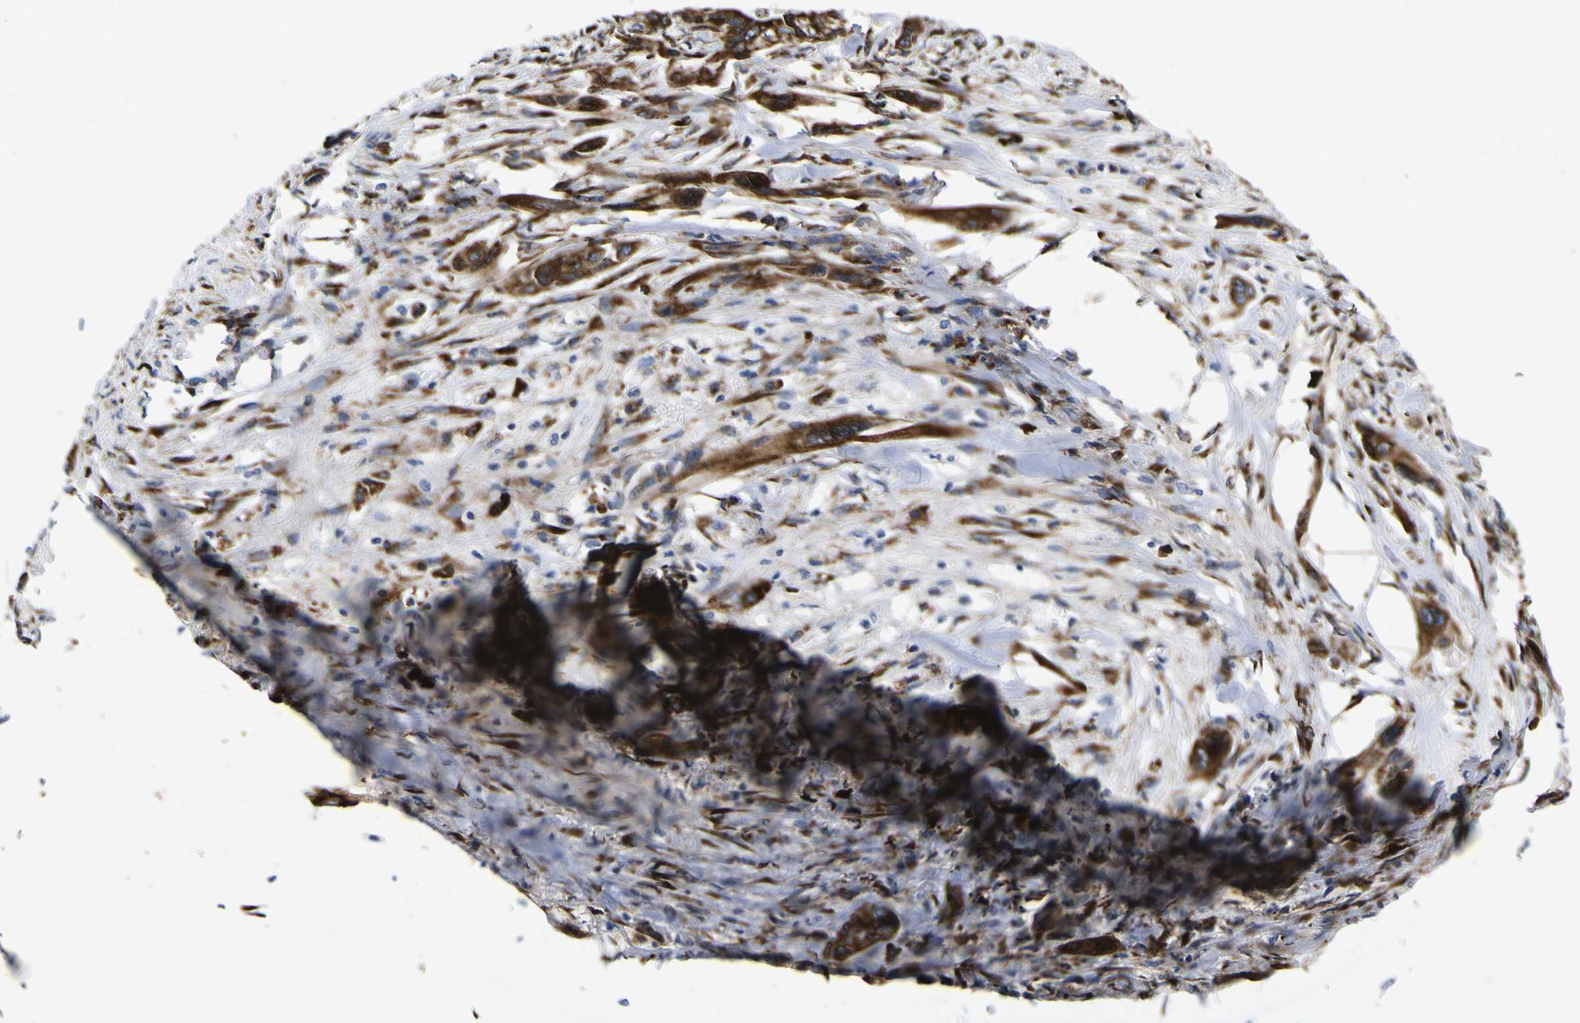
{"staining": {"intensity": "strong", "quantity": ">75%", "location": "cytoplasmic/membranous"}, "tissue": "pancreatic cancer", "cell_type": "Tumor cells", "image_type": "cancer", "snomed": [{"axis": "morphology", "description": "Adenocarcinoma, NOS"}, {"axis": "topography", "description": "Pancreas"}], "caption": "High-power microscopy captured an immunohistochemistry (IHC) image of pancreatic cancer, revealing strong cytoplasmic/membranous expression in about >75% of tumor cells.", "gene": "SCD", "patient": {"sex": "male", "age": 73}}